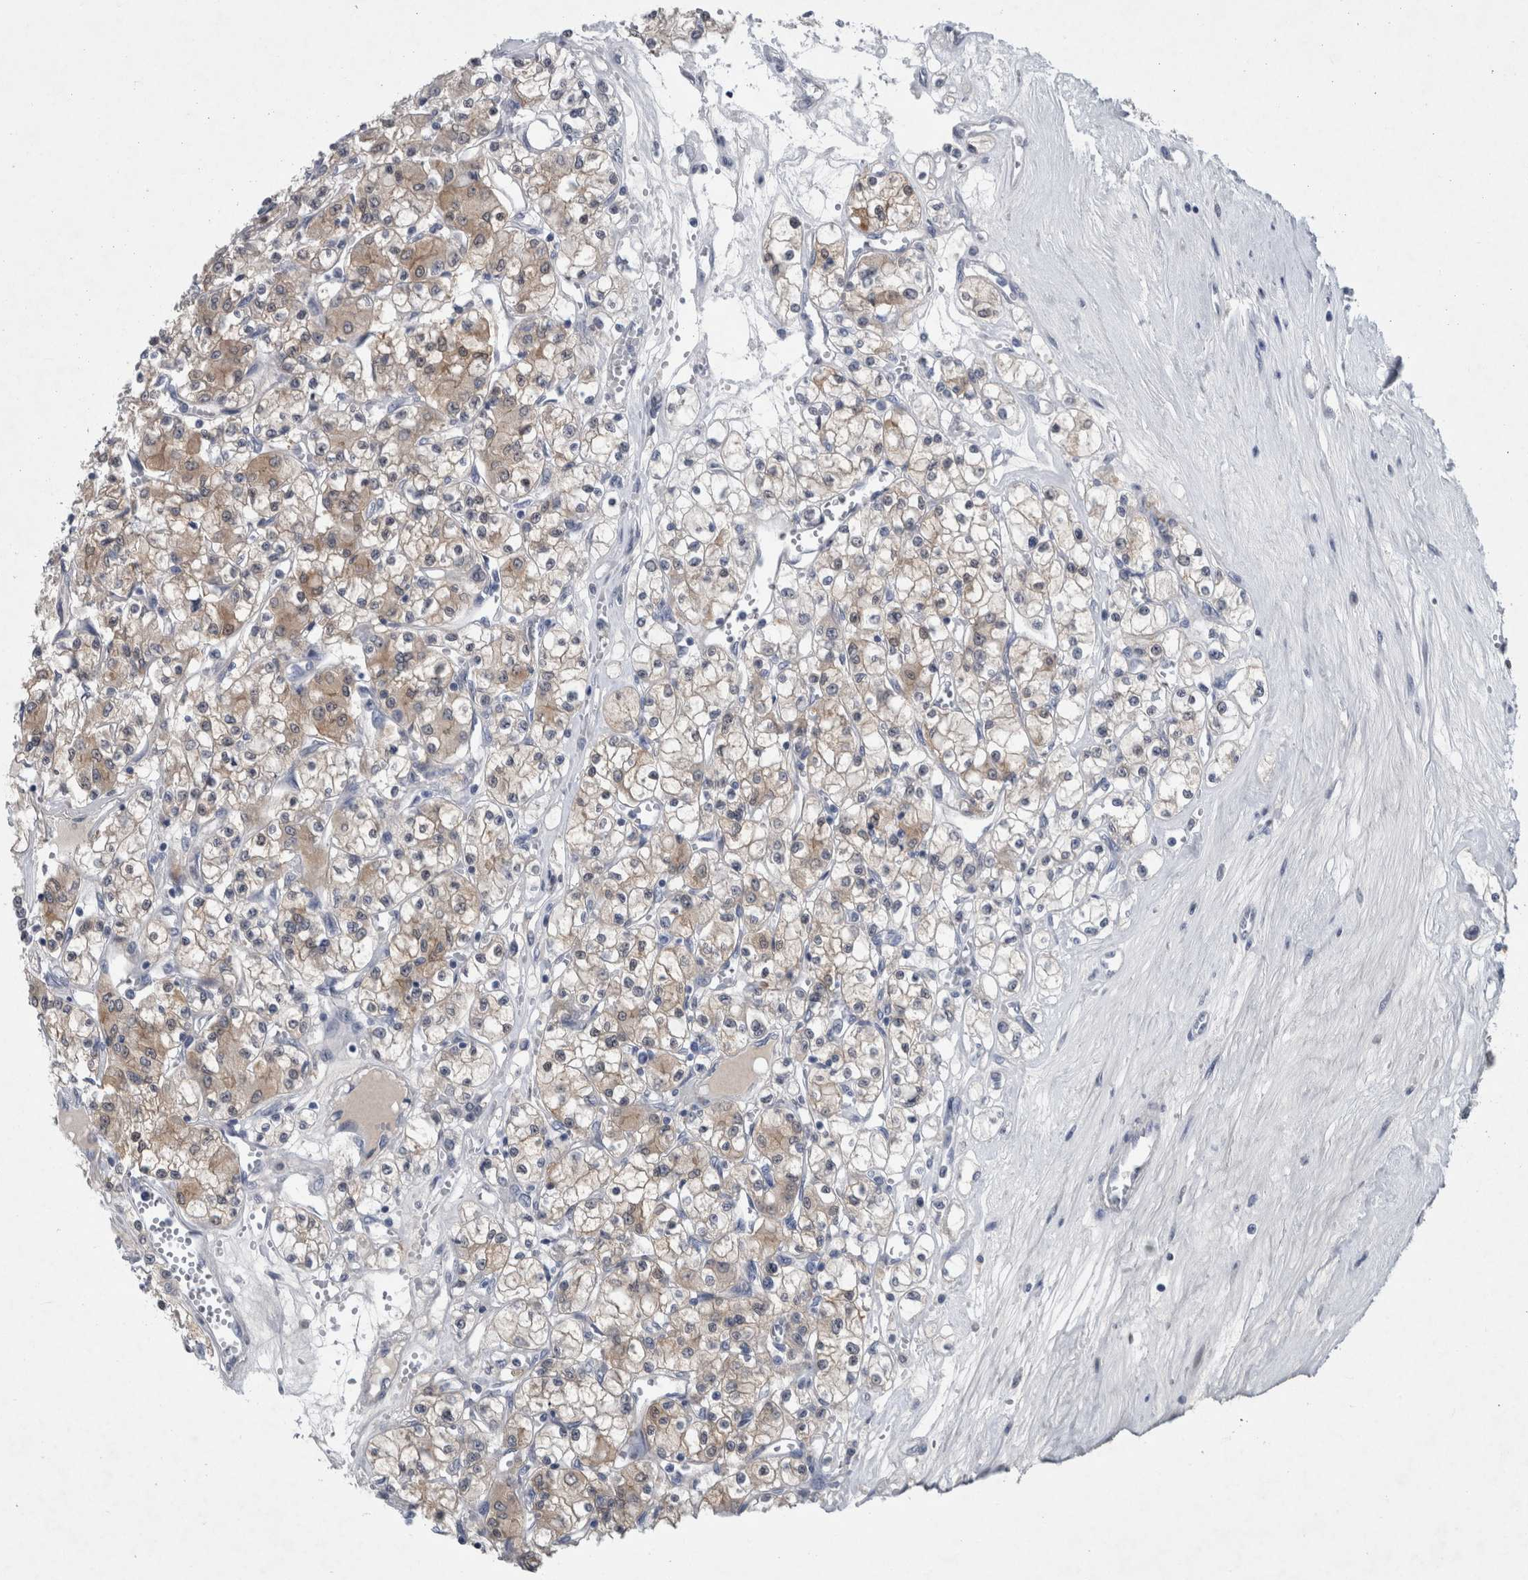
{"staining": {"intensity": "weak", "quantity": ">75%", "location": "cytoplasmic/membranous"}, "tissue": "renal cancer", "cell_type": "Tumor cells", "image_type": "cancer", "snomed": [{"axis": "morphology", "description": "Adenocarcinoma, NOS"}, {"axis": "topography", "description": "Kidney"}], "caption": "Immunohistochemistry (IHC) photomicrograph of neoplastic tissue: renal cancer stained using immunohistochemistry exhibits low levels of weak protein expression localized specifically in the cytoplasmic/membranous of tumor cells, appearing as a cytoplasmic/membranous brown color.", "gene": "FAM83H", "patient": {"sex": "female", "age": 59}}